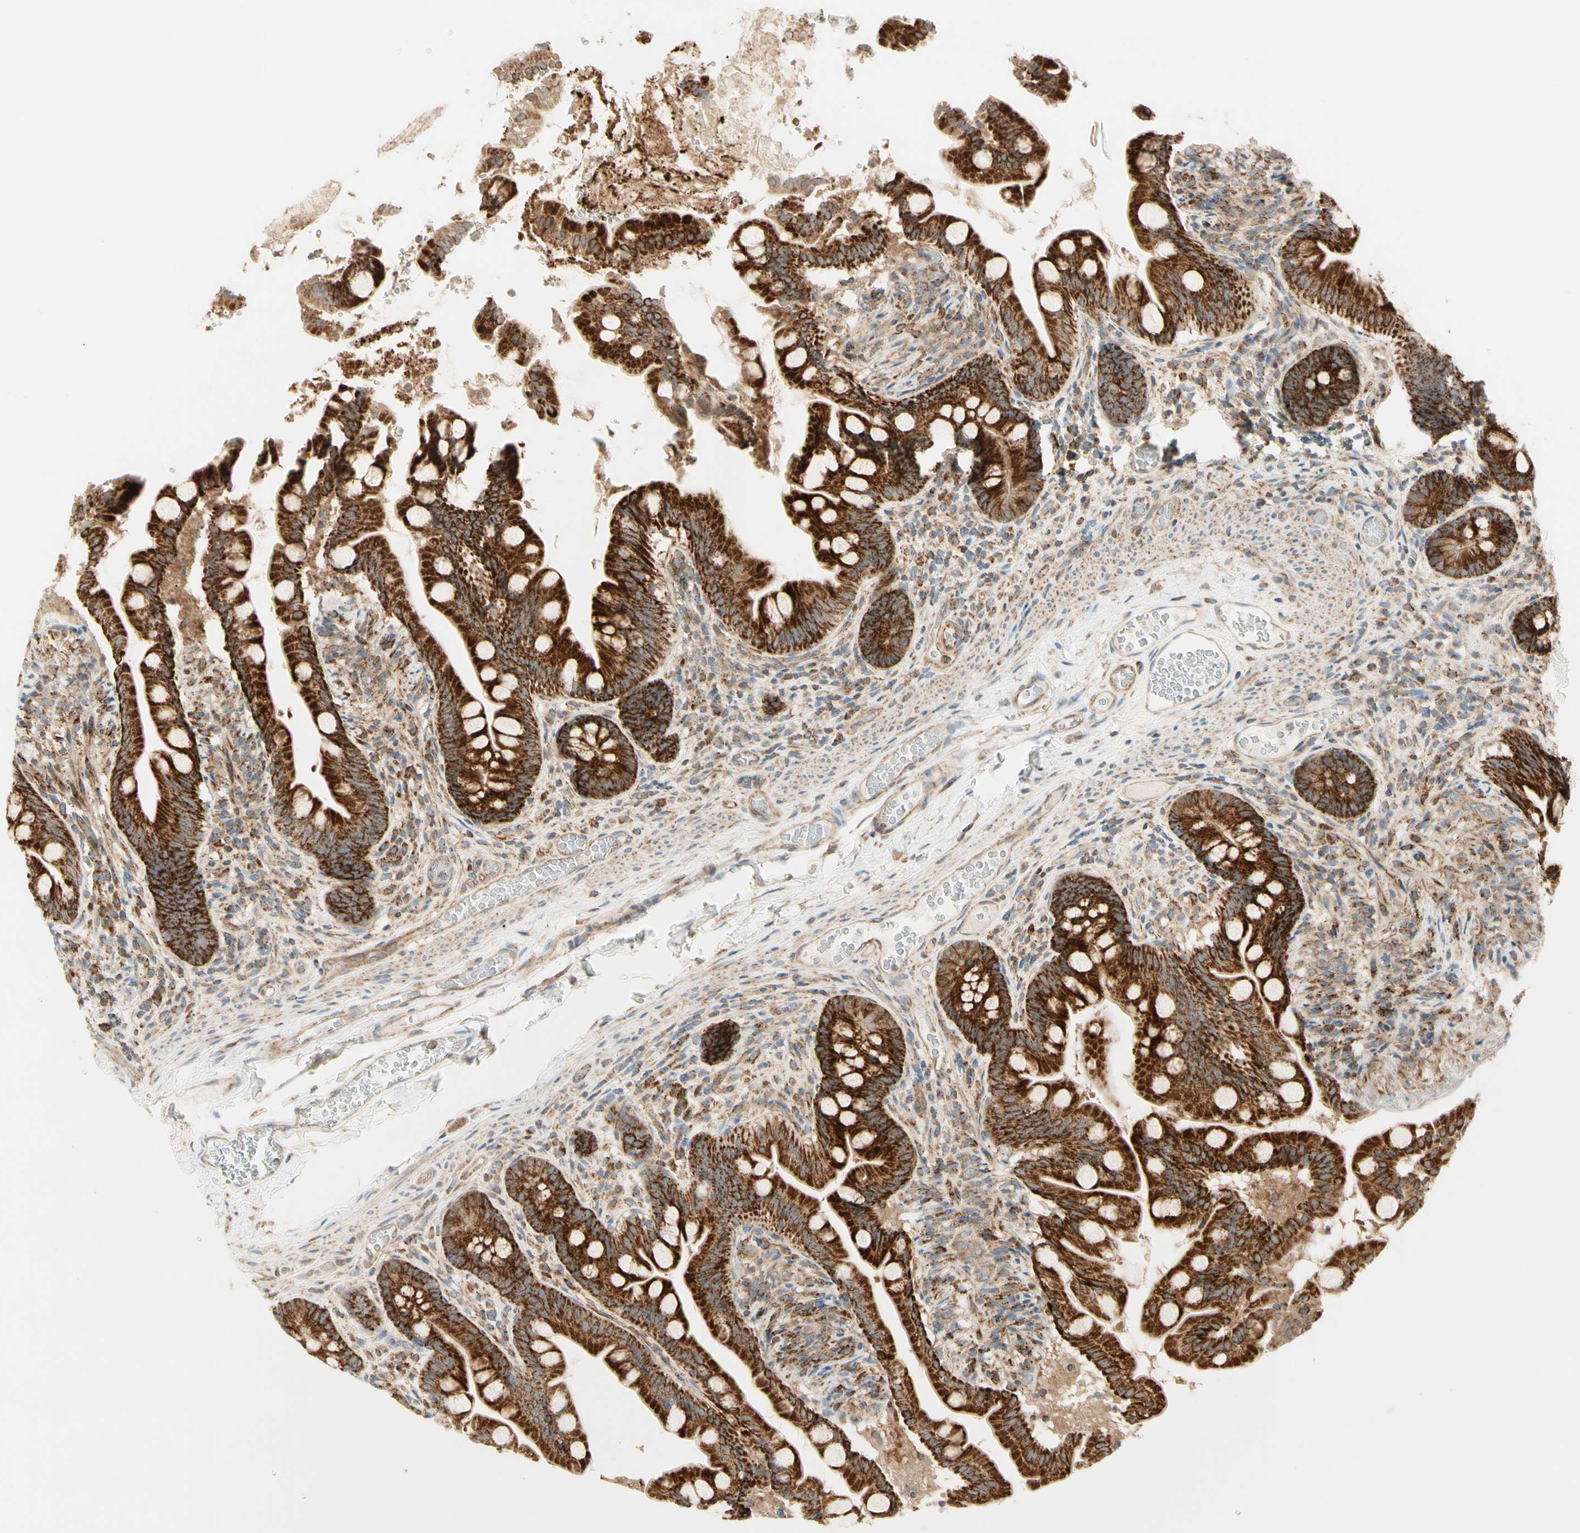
{"staining": {"intensity": "strong", "quantity": ">75%", "location": "cytoplasmic/membranous"}, "tissue": "small intestine", "cell_type": "Glandular cells", "image_type": "normal", "snomed": [{"axis": "morphology", "description": "Normal tissue, NOS"}, {"axis": "topography", "description": "Small intestine"}], "caption": "High-magnification brightfield microscopy of benign small intestine stained with DAB (brown) and counterstained with hematoxylin (blue). glandular cells exhibit strong cytoplasmic/membranous positivity is present in about>75% of cells.", "gene": "TBC1D10A", "patient": {"sex": "female", "age": 56}}